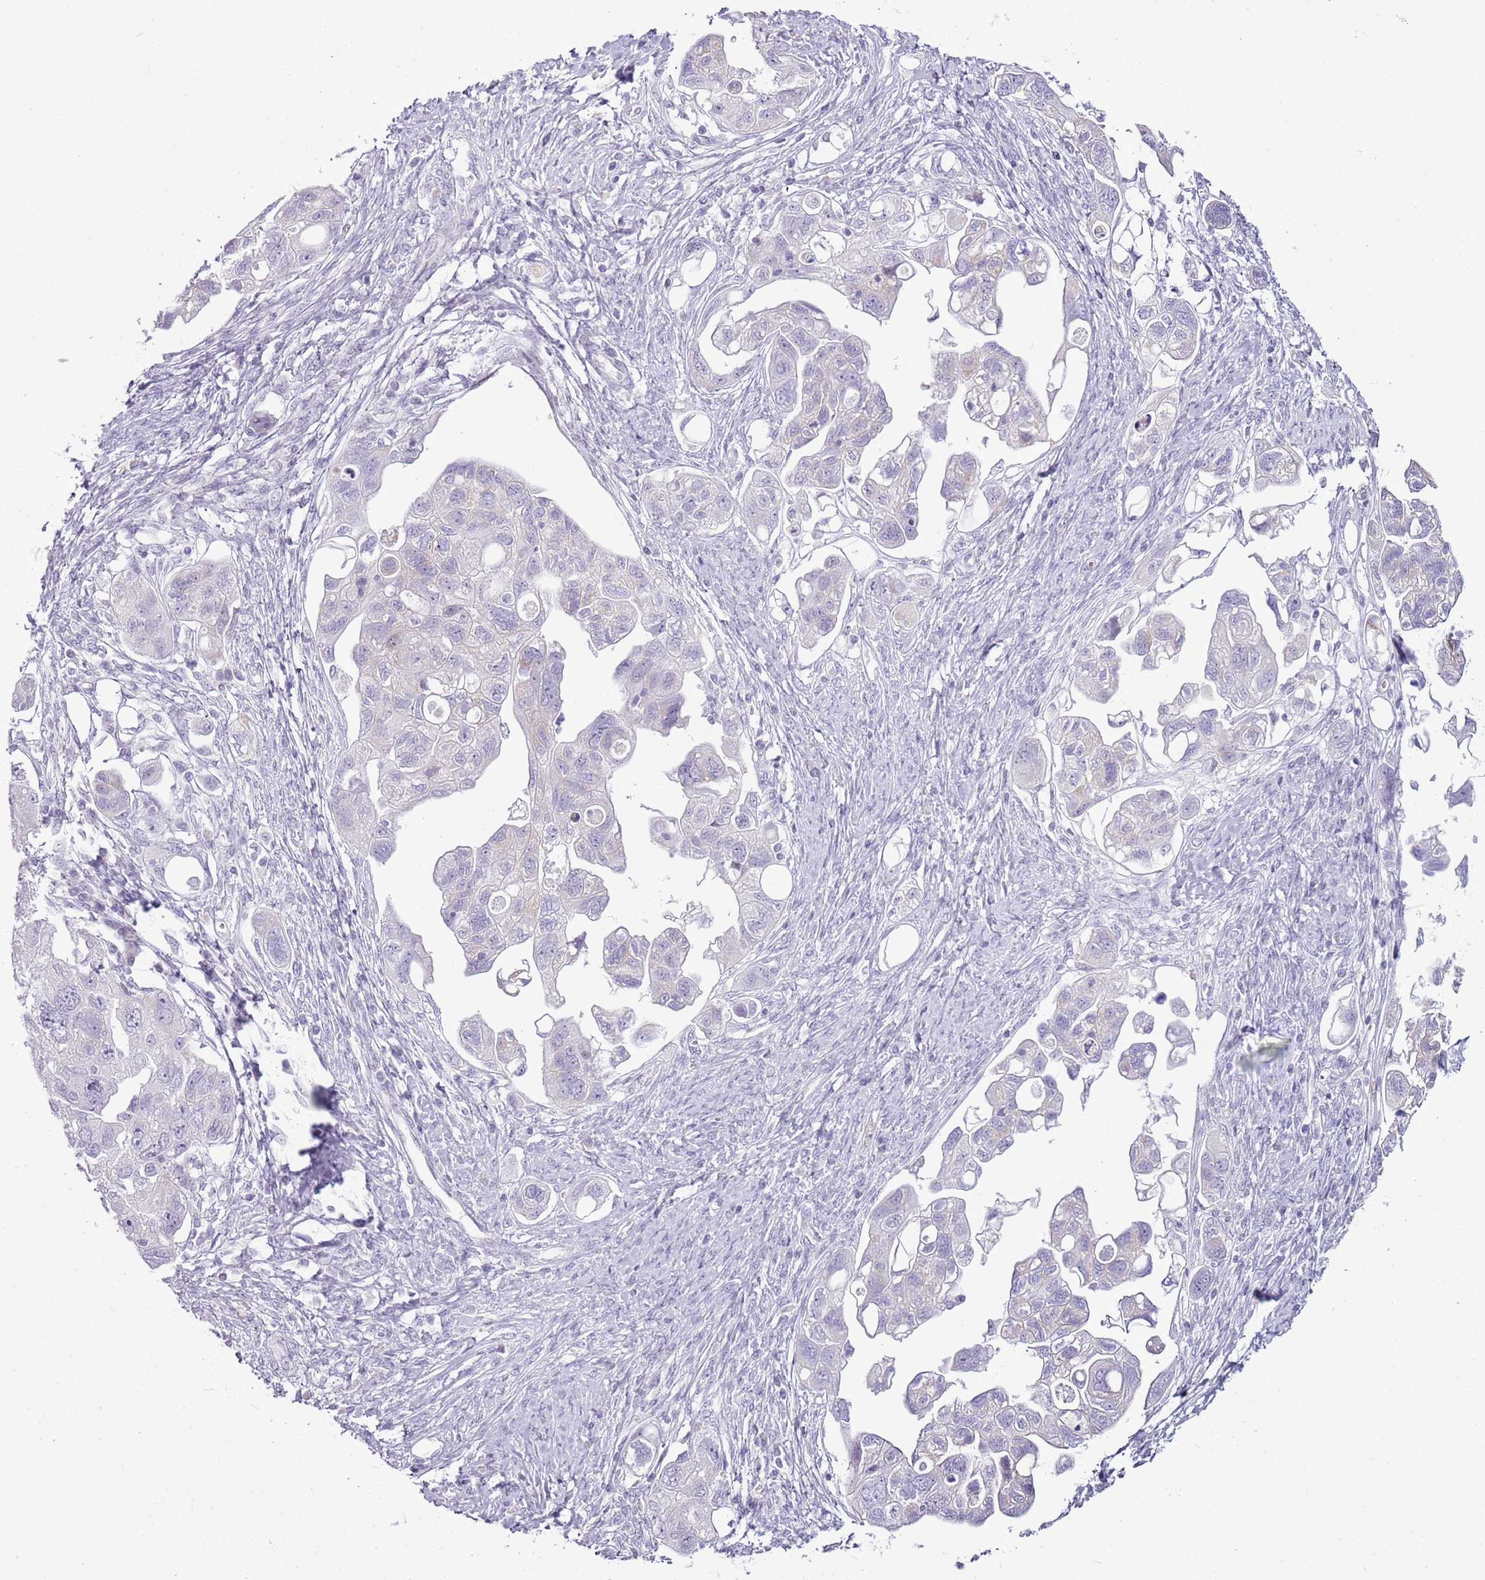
{"staining": {"intensity": "negative", "quantity": "none", "location": "none"}, "tissue": "ovarian cancer", "cell_type": "Tumor cells", "image_type": "cancer", "snomed": [{"axis": "morphology", "description": "Carcinoma, NOS"}, {"axis": "morphology", "description": "Cystadenocarcinoma, serous, NOS"}, {"axis": "topography", "description": "Ovary"}], "caption": "A photomicrograph of human ovarian cancer (carcinoma) is negative for staining in tumor cells. Brightfield microscopy of immunohistochemistry (IHC) stained with DAB (3,3'-diaminobenzidine) (brown) and hematoxylin (blue), captured at high magnification.", "gene": "RPL3L", "patient": {"sex": "female", "age": 69}}